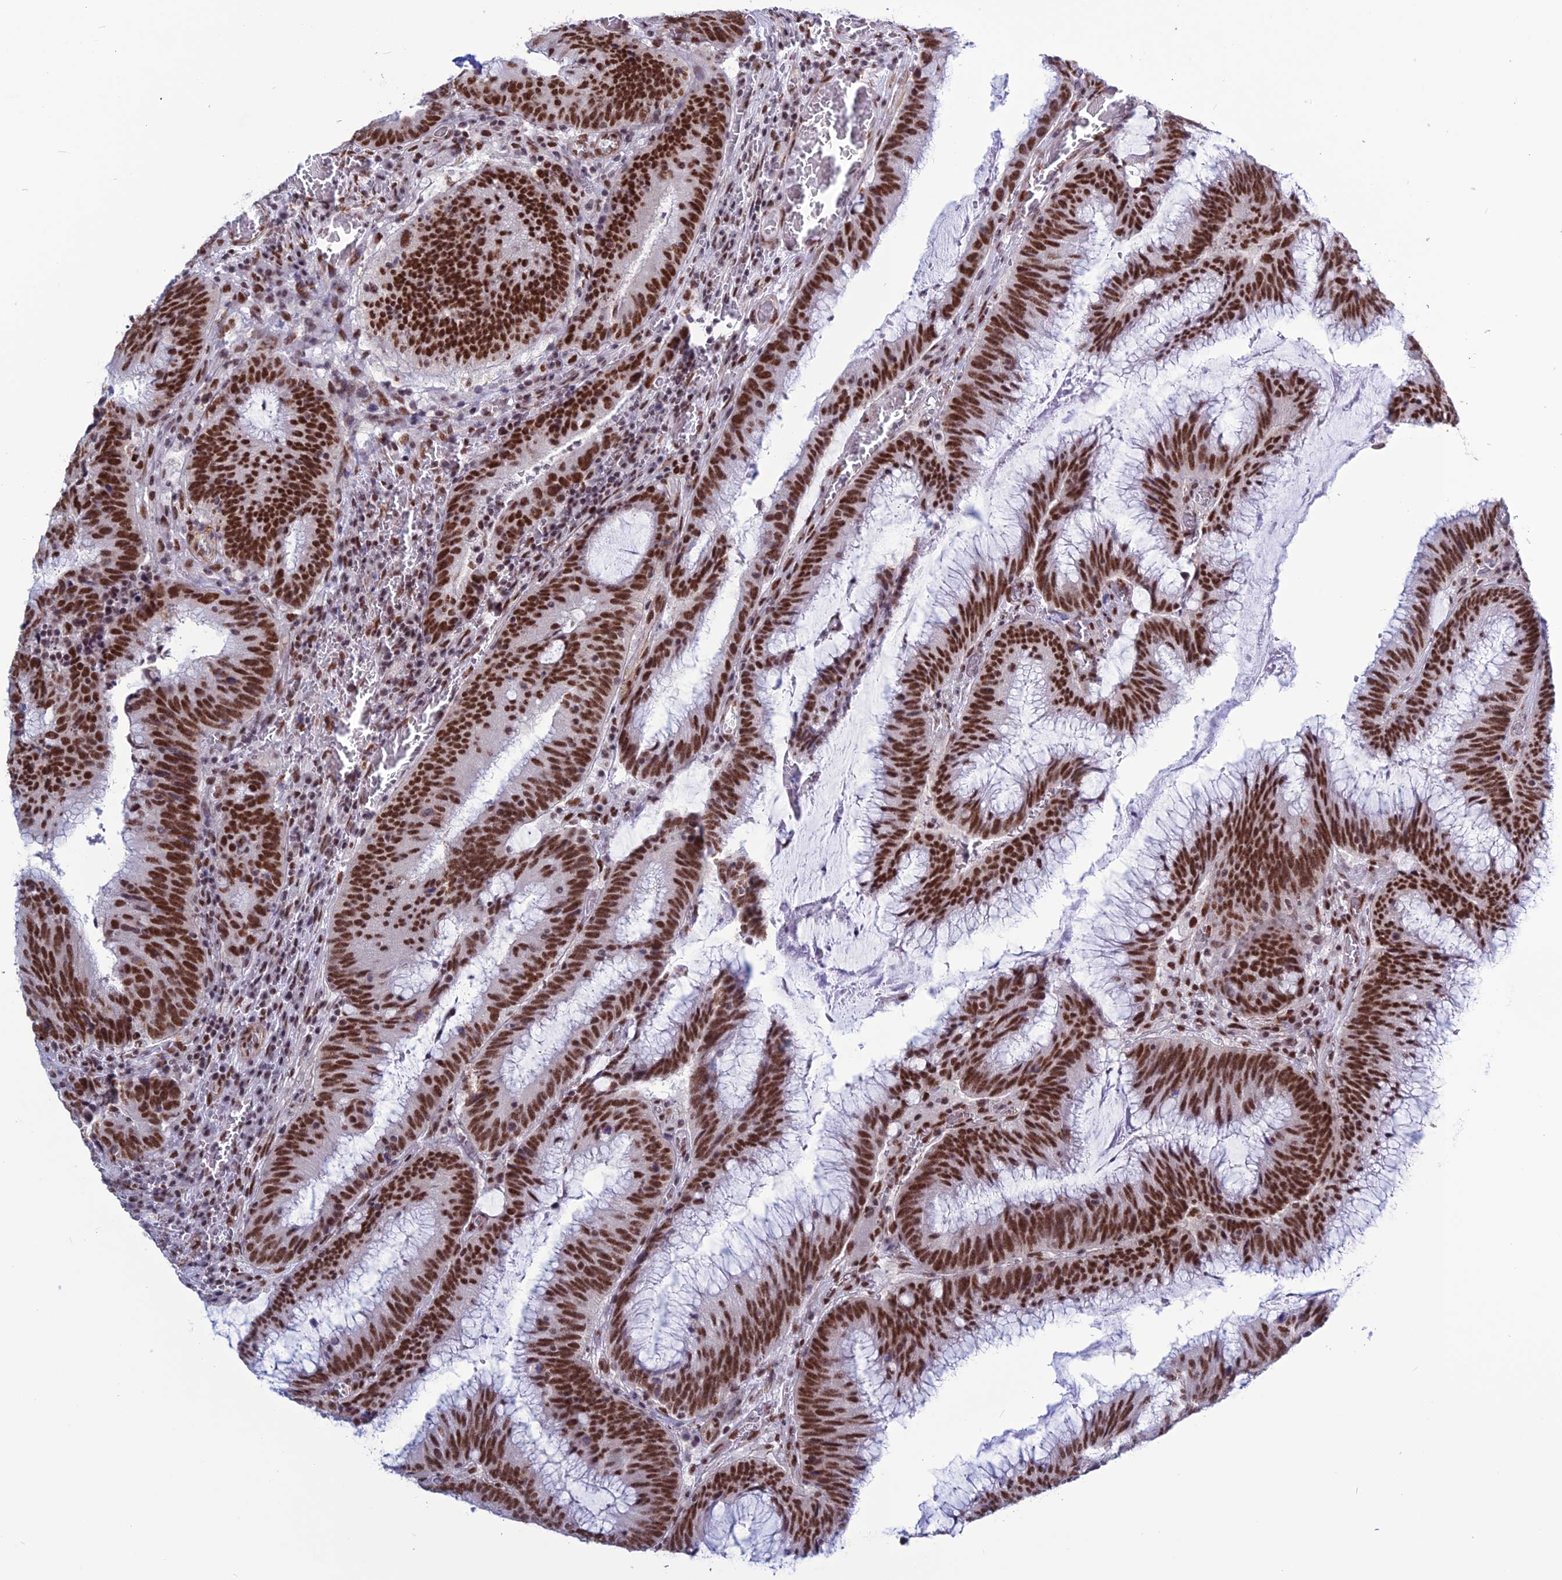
{"staining": {"intensity": "strong", "quantity": ">75%", "location": "nuclear"}, "tissue": "colorectal cancer", "cell_type": "Tumor cells", "image_type": "cancer", "snomed": [{"axis": "morphology", "description": "Adenocarcinoma, NOS"}, {"axis": "topography", "description": "Rectum"}], "caption": "This is a histology image of immunohistochemistry (IHC) staining of colorectal cancer, which shows strong expression in the nuclear of tumor cells.", "gene": "U2AF1", "patient": {"sex": "female", "age": 77}}